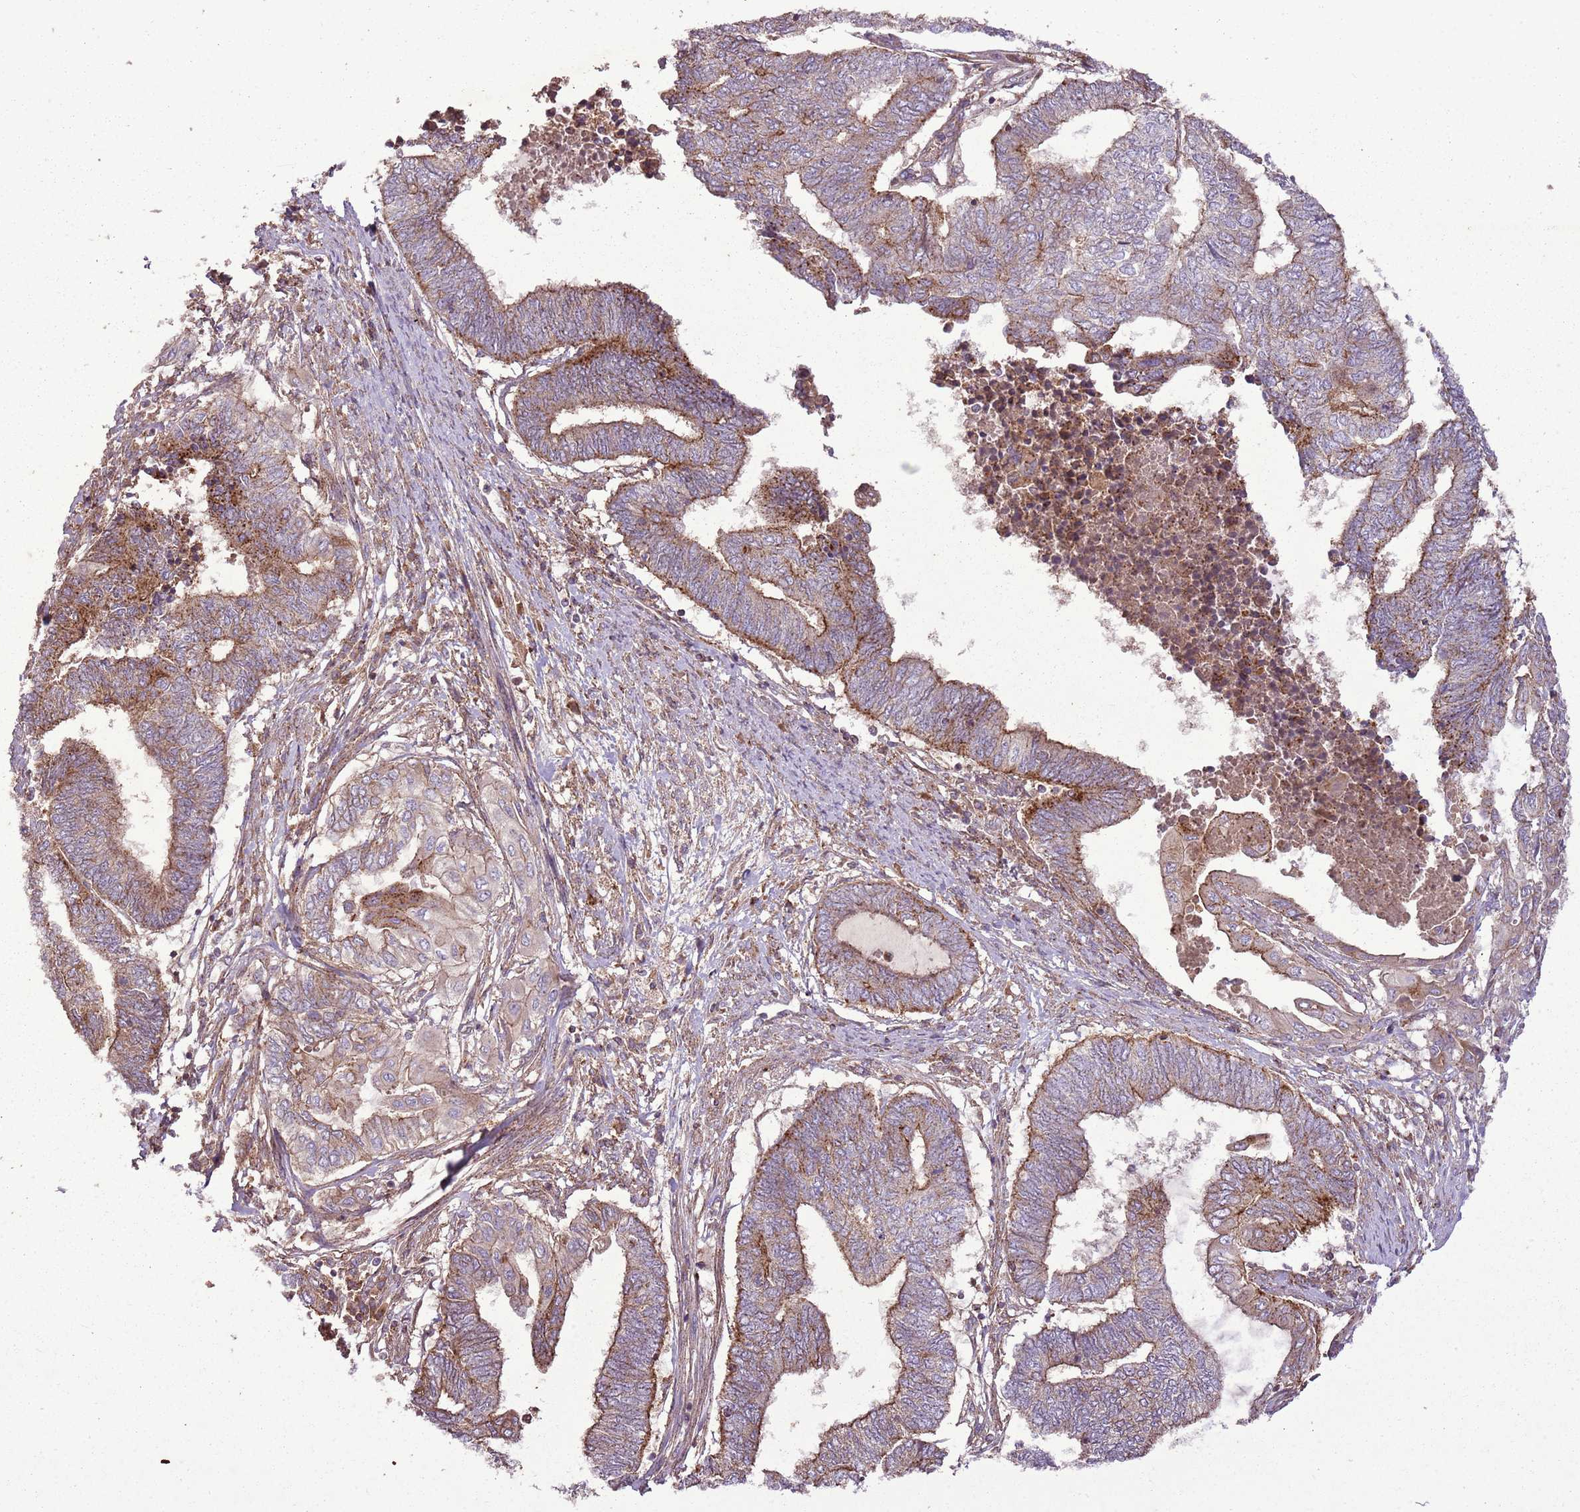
{"staining": {"intensity": "moderate", "quantity": ">75%", "location": "cytoplasmic/membranous"}, "tissue": "endometrial cancer", "cell_type": "Tumor cells", "image_type": "cancer", "snomed": [{"axis": "morphology", "description": "Adenocarcinoma, NOS"}, {"axis": "topography", "description": "Uterus"}, {"axis": "topography", "description": "Endometrium"}], "caption": "High-power microscopy captured an immunohistochemistry (IHC) micrograph of endometrial cancer, revealing moderate cytoplasmic/membranous expression in approximately >75% of tumor cells. Immunohistochemistry stains the protein of interest in brown and the nuclei are stained blue.", "gene": "ANKRD24", "patient": {"sex": "female", "age": 70}}